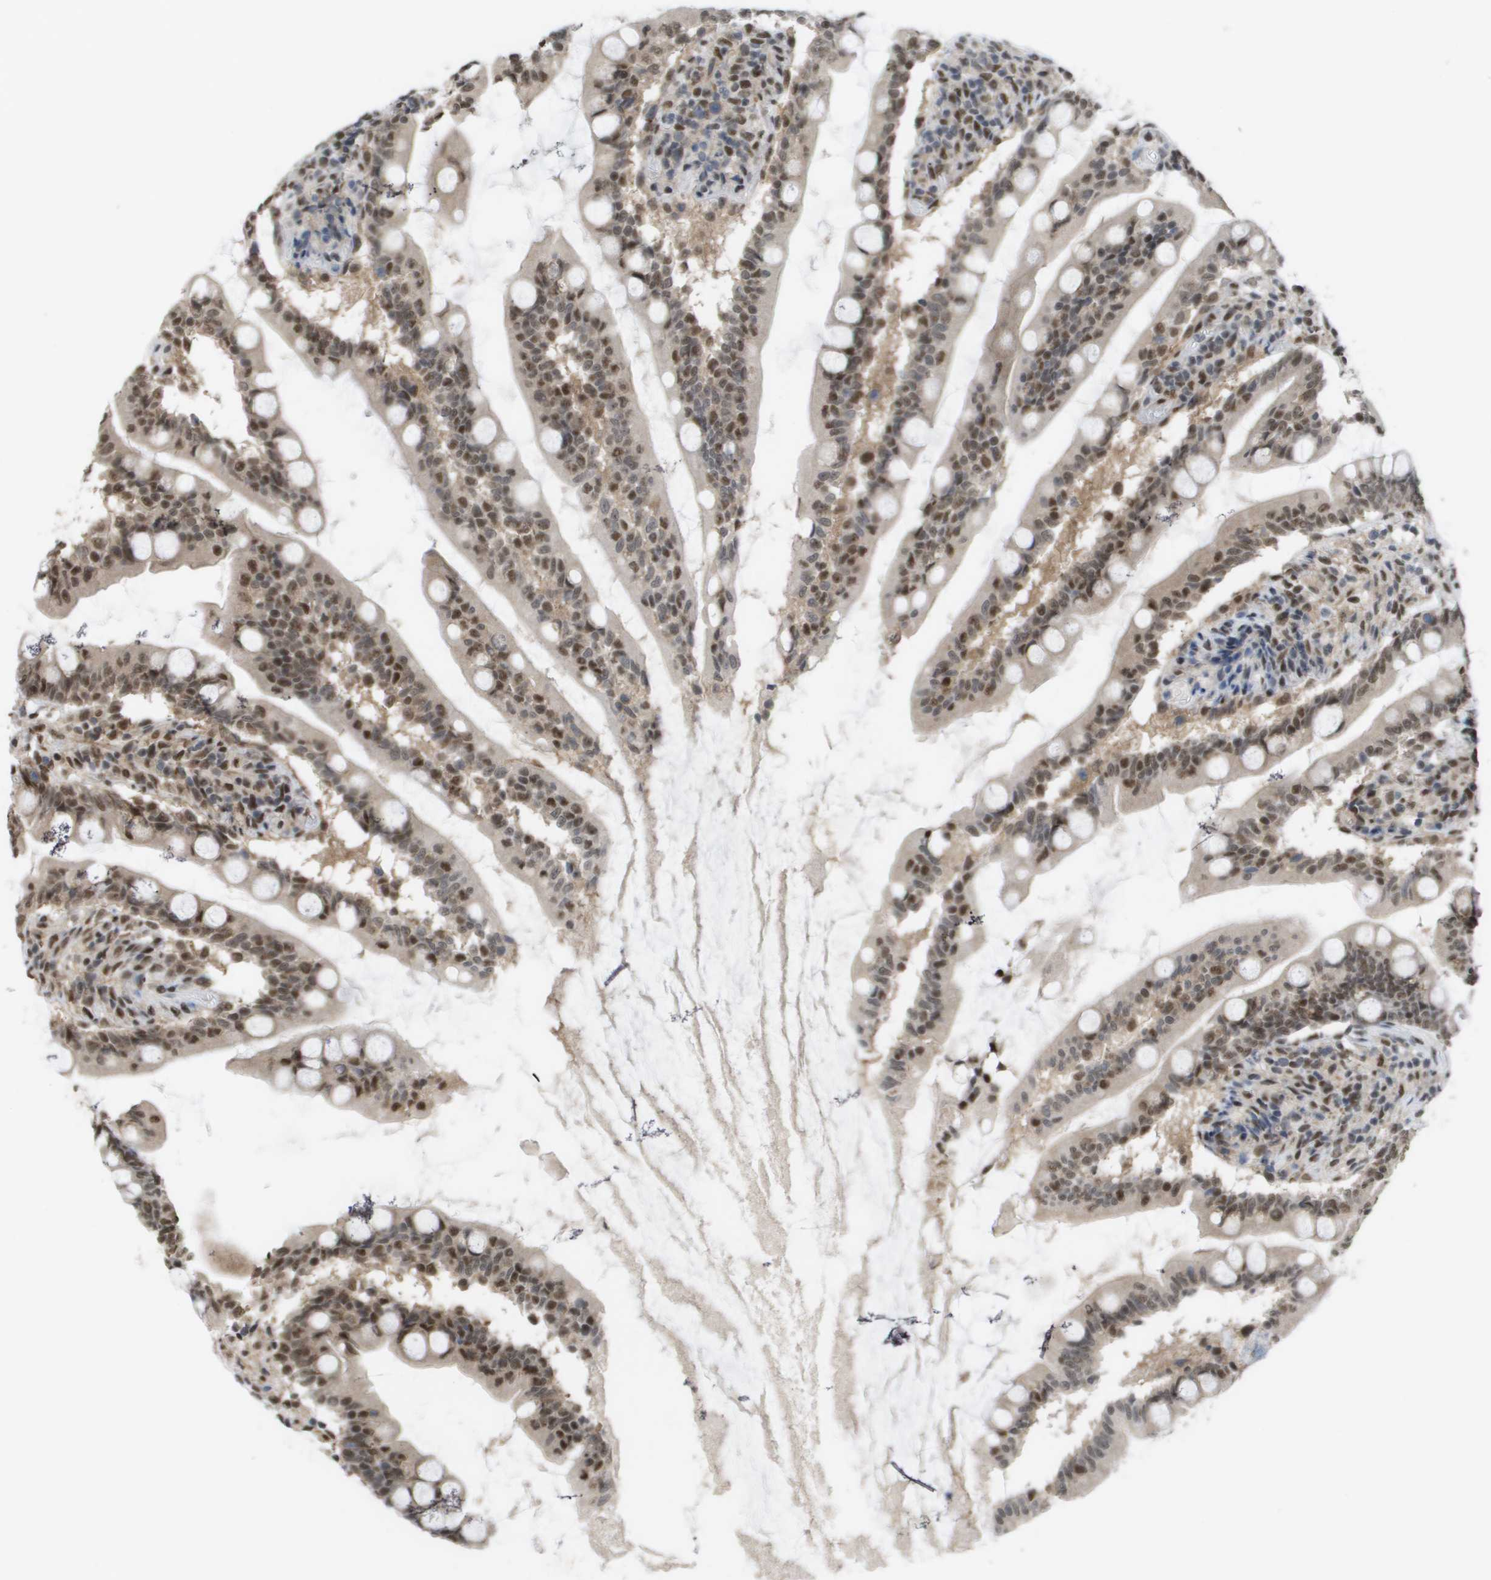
{"staining": {"intensity": "moderate", "quantity": ">75%", "location": "nuclear"}, "tissue": "small intestine", "cell_type": "Glandular cells", "image_type": "normal", "snomed": [{"axis": "morphology", "description": "Normal tissue, NOS"}, {"axis": "topography", "description": "Small intestine"}], "caption": "Immunohistochemical staining of benign human small intestine displays medium levels of moderate nuclear staining in about >75% of glandular cells. The staining was performed using DAB (3,3'-diaminobenzidine), with brown indicating positive protein expression. Nuclei are stained blue with hematoxylin.", "gene": "CDT1", "patient": {"sex": "female", "age": 56}}